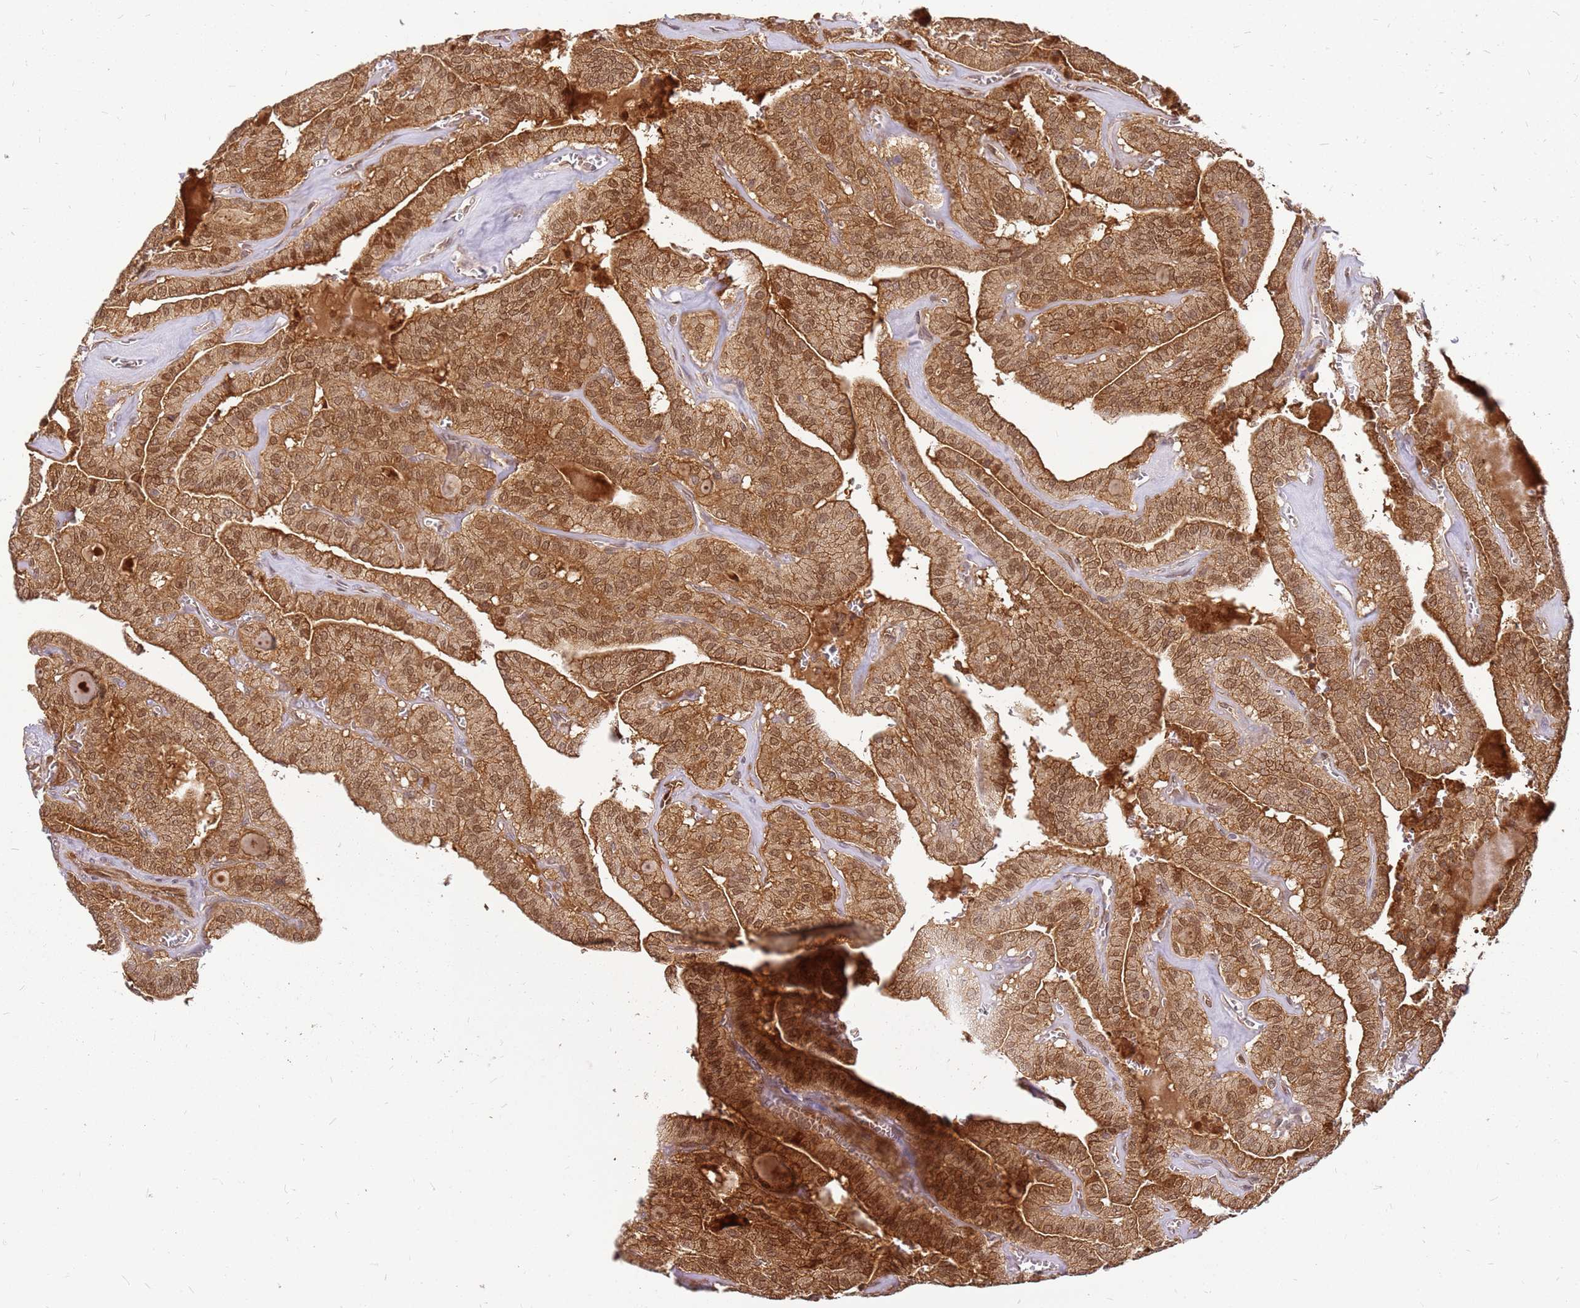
{"staining": {"intensity": "strong", "quantity": ">75%", "location": "cytoplasmic/membranous,nuclear"}, "tissue": "thyroid cancer", "cell_type": "Tumor cells", "image_type": "cancer", "snomed": [{"axis": "morphology", "description": "Papillary adenocarcinoma, NOS"}, {"axis": "topography", "description": "Thyroid gland"}], "caption": "Strong cytoplasmic/membranous and nuclear protein positivity is appreciated in about >75% of tumor cells in thyroid cancer.", "gene": "NUDT14", "patient": {"sex": "male", "age": 52}}